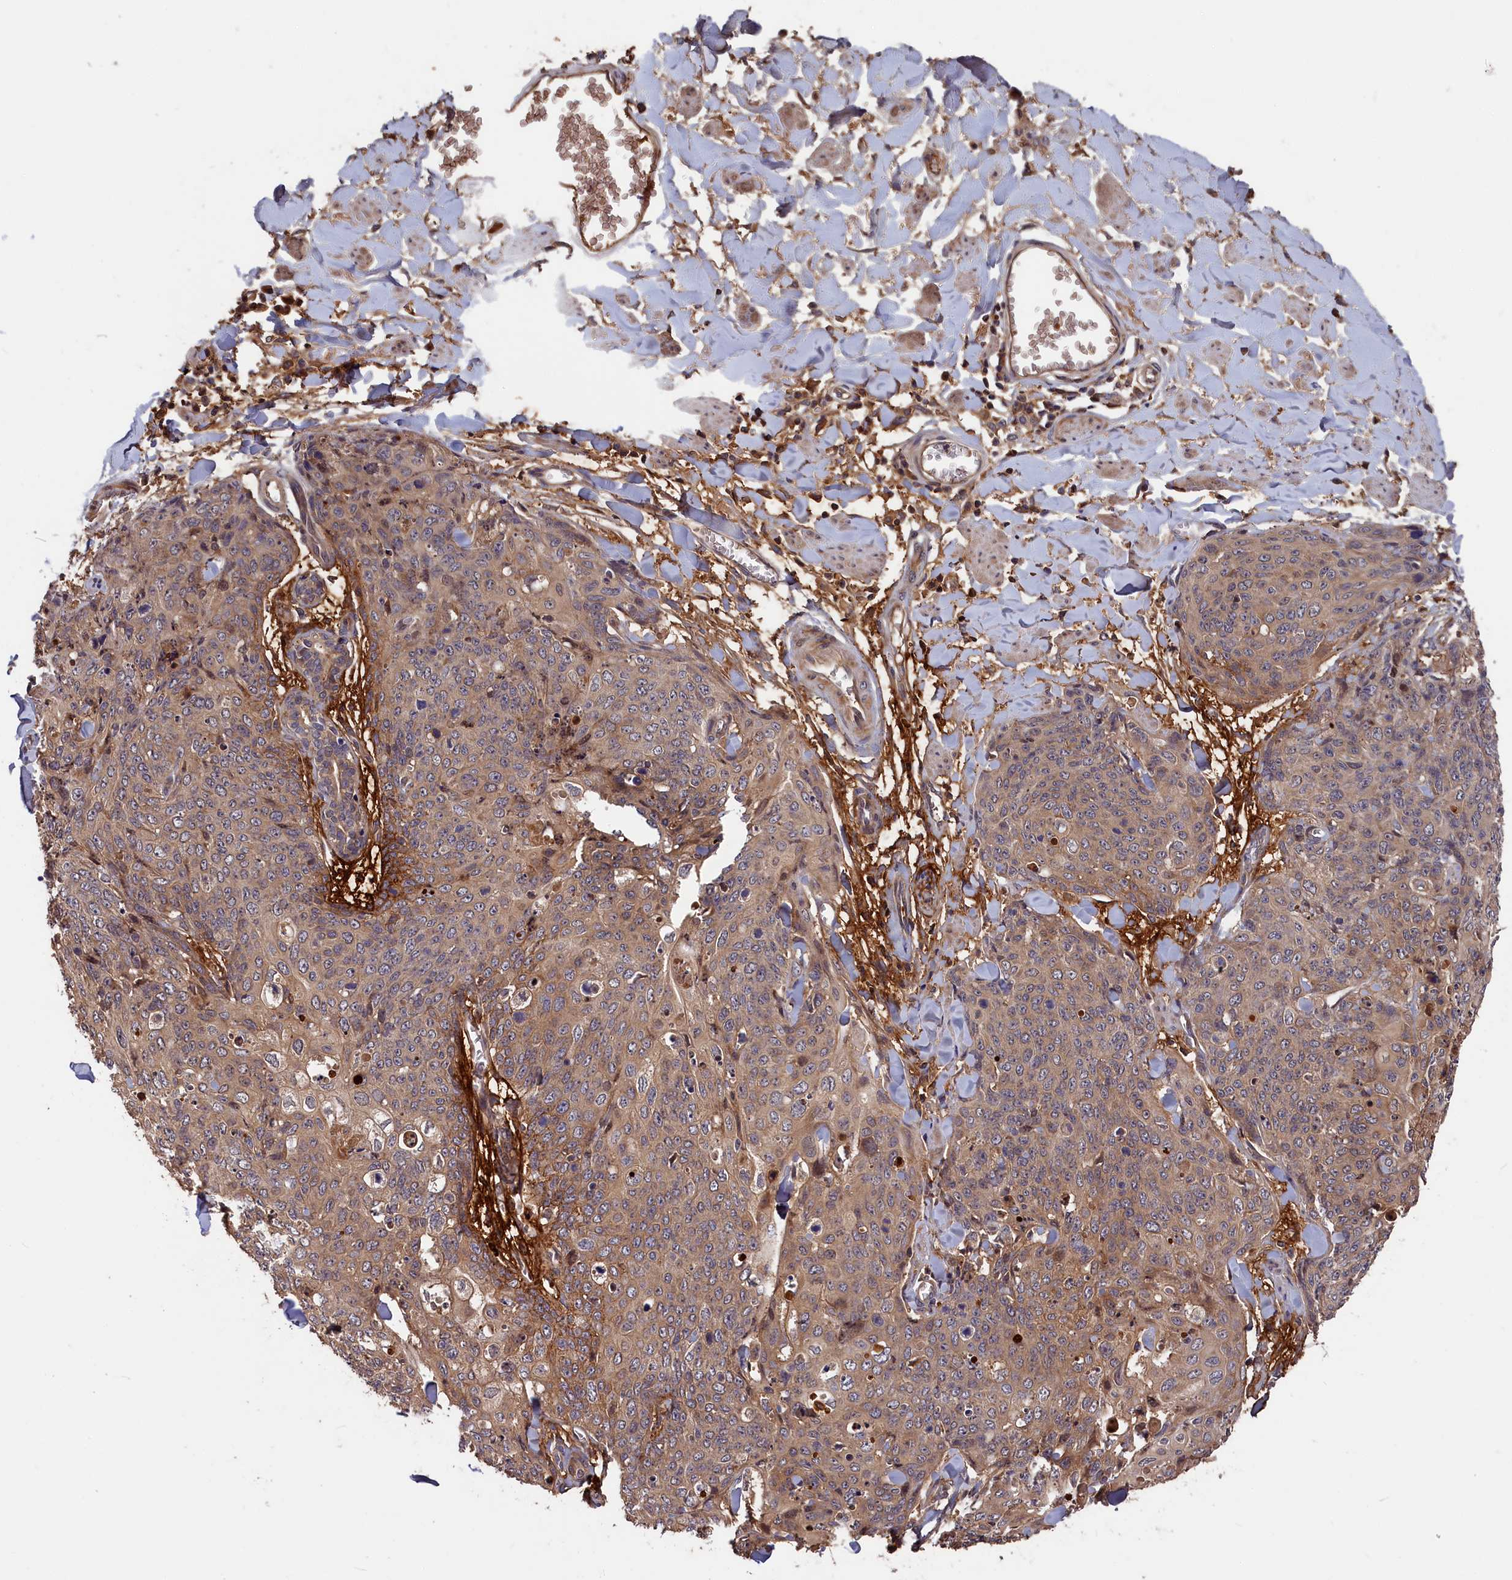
{"staining": {"intensity": "weak", "quantity": "25%-75%", "location": "cytoplasmic/membranous"}, "tissue": "skin cancer", "cell_type": "Tumor cells", "image_type": "cancer", "snomed": [{"axis": "morphology", "description": "Squamous cell carcinoma, NOS"}, {"axis": "topography", "description": "Skin"}, {"axis": "topography", "description": "Vulva"}], "caption": "Immunohistochemistry histopathology image of neoplastic tissue: skin cancer stained using immunohistochemistry shows low levels of weak protein expression localized specifically in the cytoplasmic/membranous of tumor cells, appearing as a cytoplasmic/membranous brown color.", "gene": "ITIH1", "patient": {"sex": "female", "age": 85}}